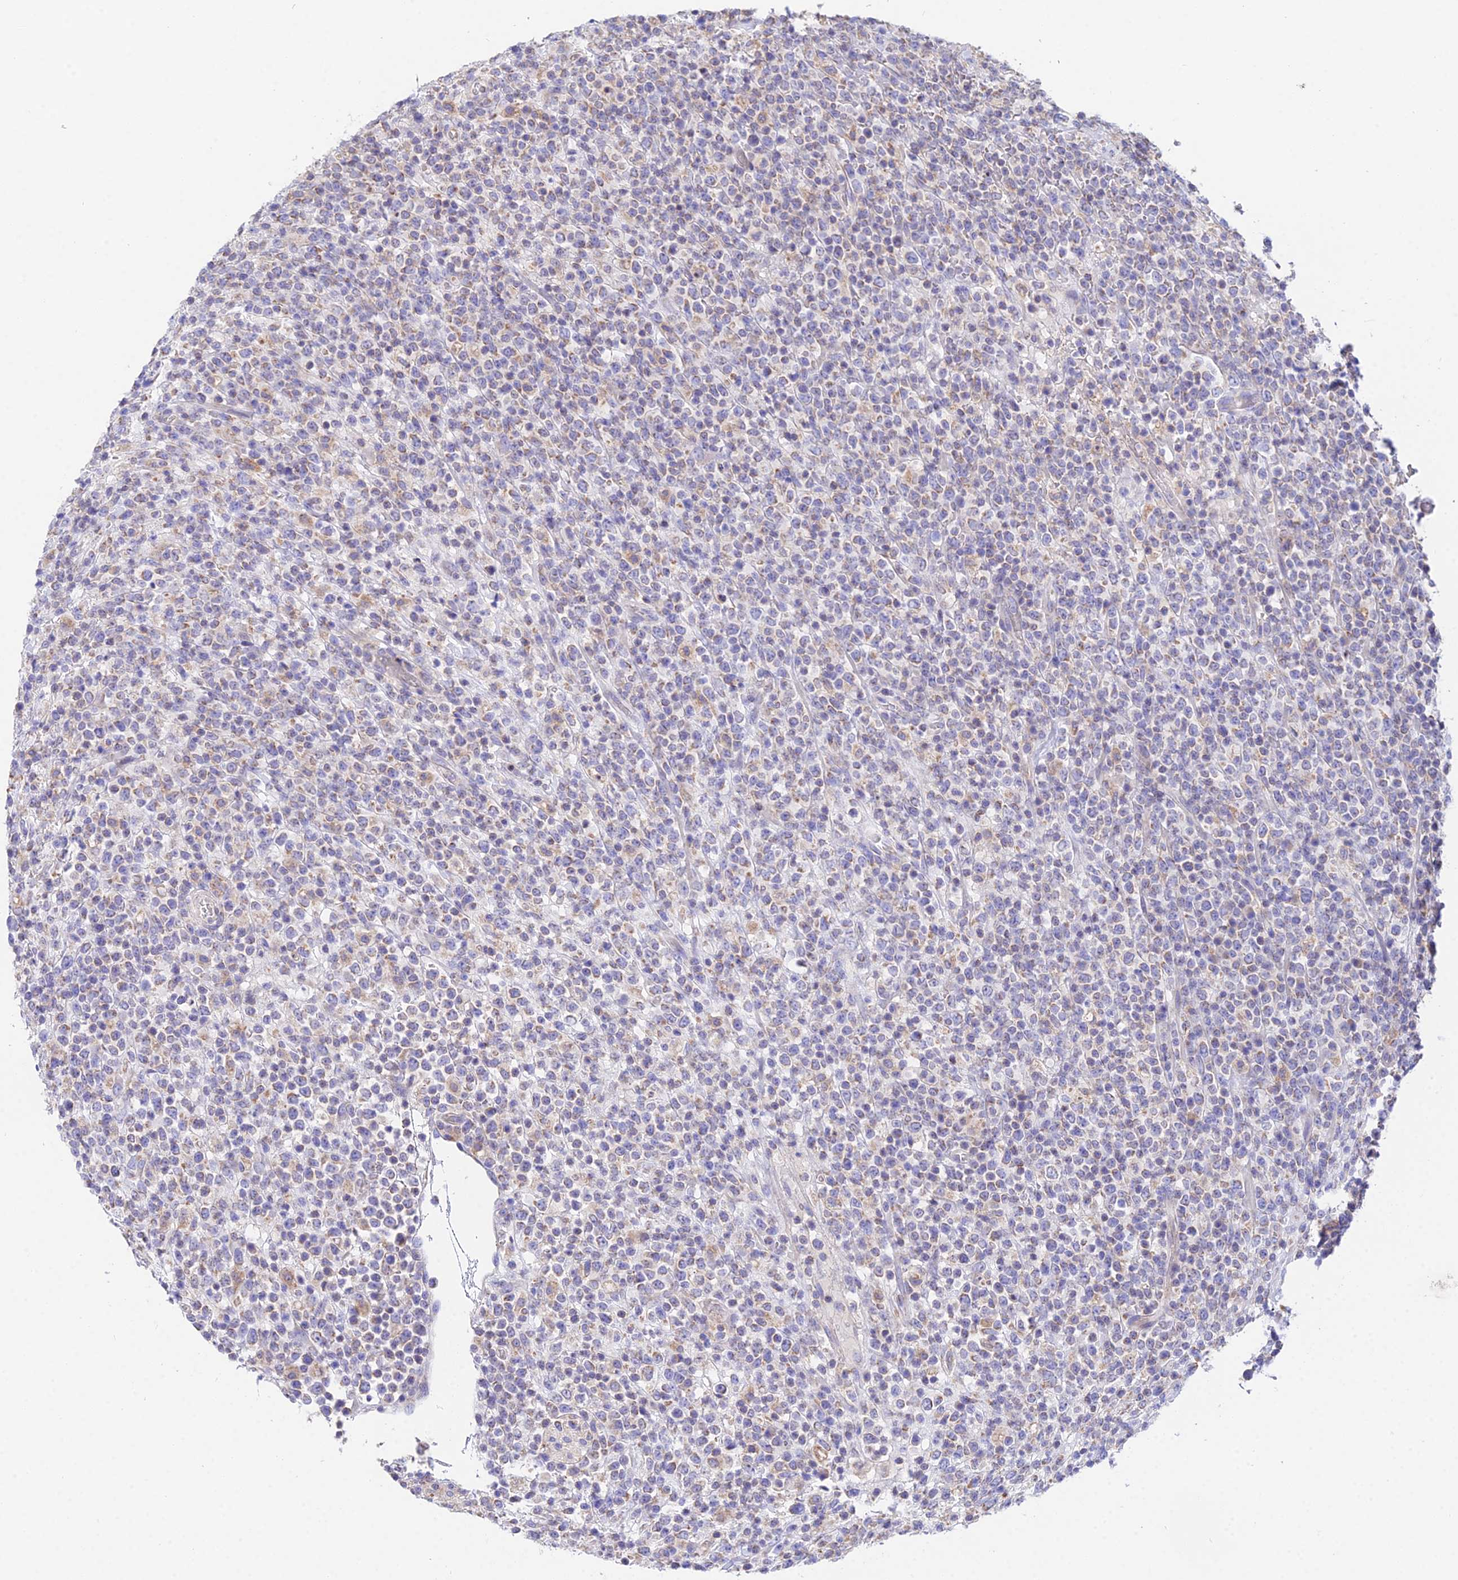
{"staining": {"intensity": "weak", "quantity": "<25%", "location": "cytoplasmic/membranous"}, "tissue": "lymphoma", "cell_type": "Tumor cells", "image_type": "cancer", "snomed": [{"axis": "morphology", "description": "Malignant lymphoma, non-Hodgkin's type, High grade"}, {"axis": "topography", "description": "Colon"}], "caption": "DAB immunohistochemical staining of lymphoma displays no significant positivity in tumor cells.", "gene": "PPP2R2C", "patient": {"sex": "female", "age": 53}}